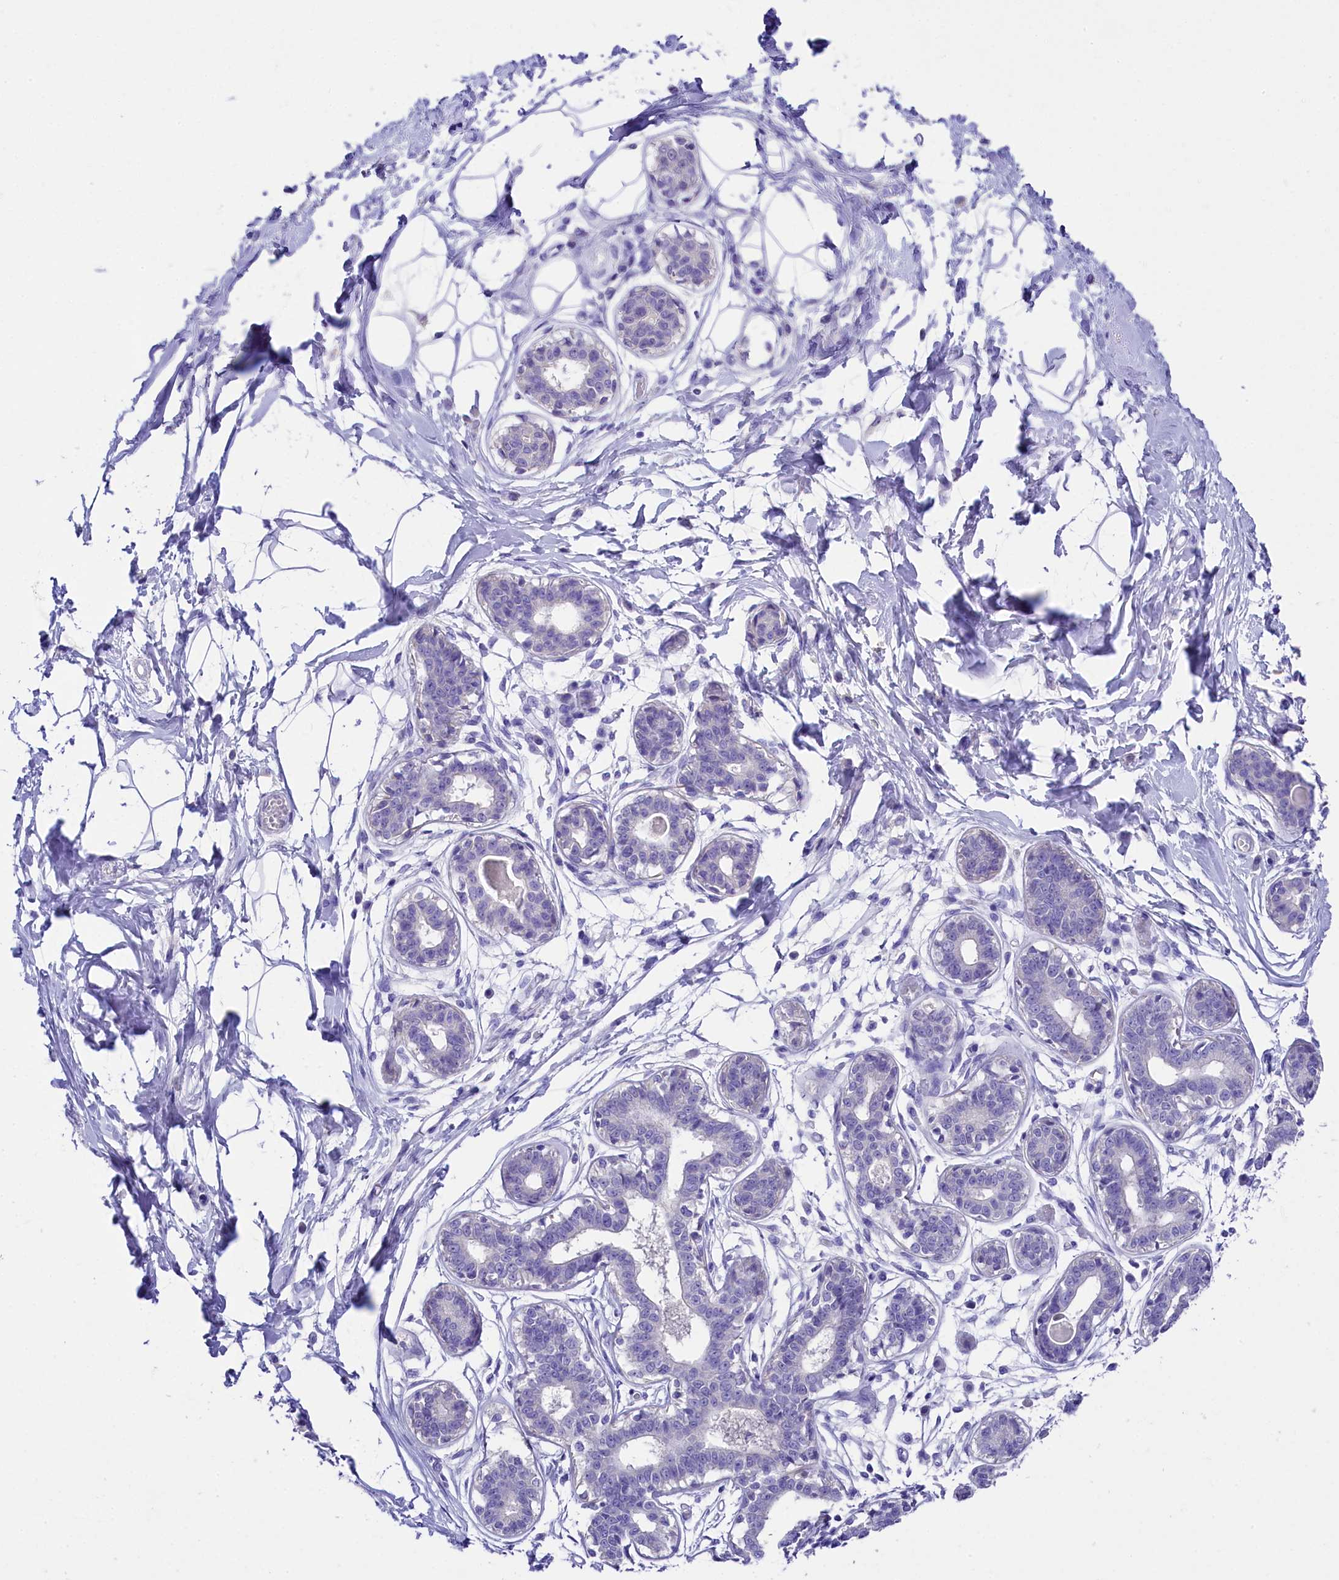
{"staining": {"intensity": "negative", "quantity": "none", "location": "none"}, "tissue": "breast", "cell_type": "Adipocytes", "image_type": "normal", "snomed": [{"axis": "morphology", "description": "Normal tissue, NOS"}, {"axis": "topography", "description": "Breast"}], "caption": "High magnification brightfield microscopy of benign breast stained with DAB (brown) and counterstained with hematoxylin (blue): adipocytes show no significant expression. (DAB immunohistochemistry (IHC) with hematoxylin counter stain).", "gene": "SKIDA1", "patient": {"sex": "female", "age": 45}}